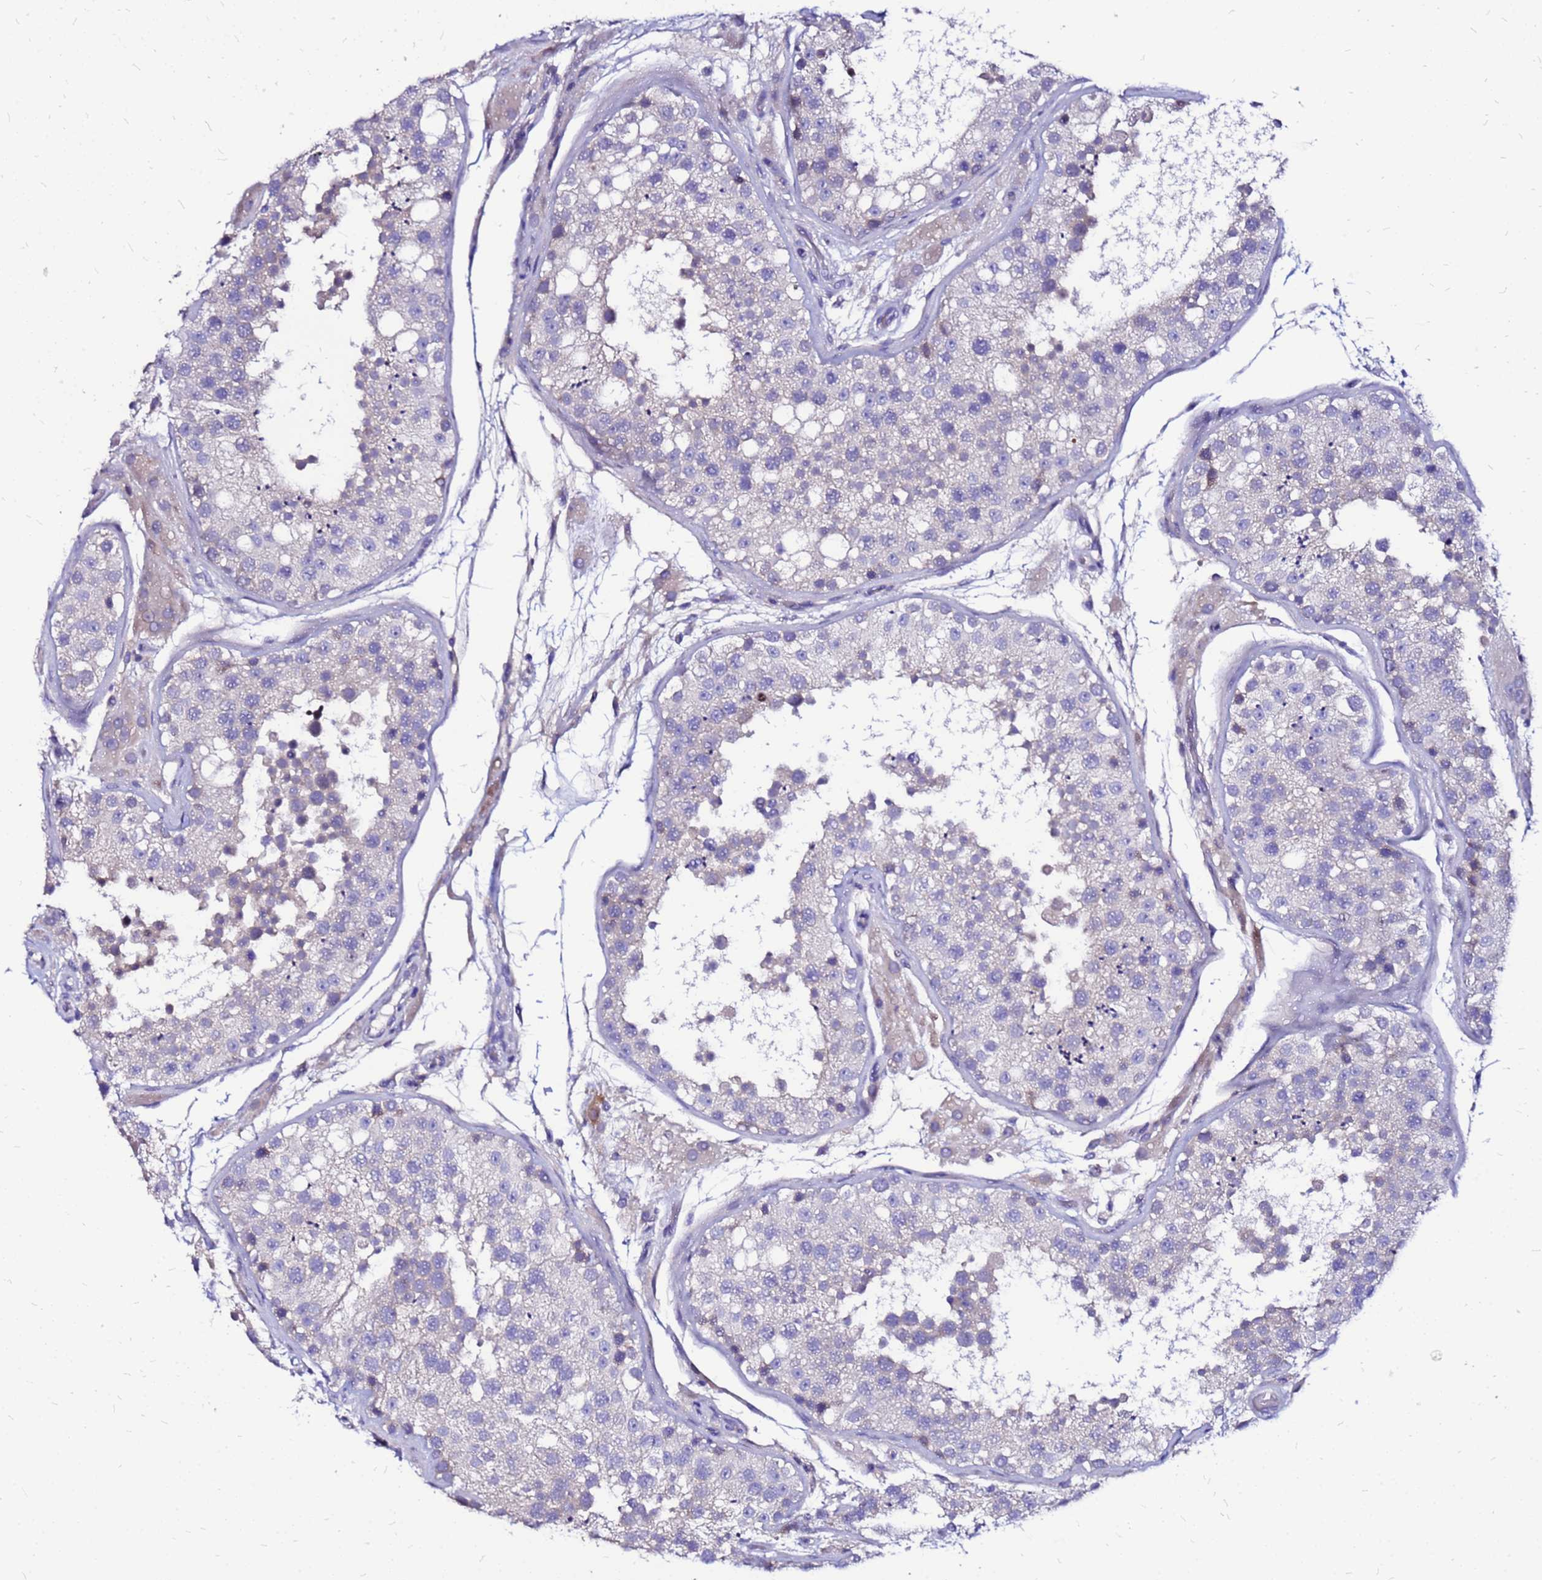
{"staining": {"intensity": "negative", "quantity": "none", "location": "none"}, "tissue": "testis", "cell_type": "Cells in seminiferous ducts", "image_type": "normal", "snomed": [{"axis": "morphology", "description": "Normal tissue, NOS"}, {"axis": "topography", "description": "Testis"}], "caption": "Testis stained for a protein using IHC exhibits no positivity cells in seminiferous ducts.", "gene": "ARHGEF35", "patient": {"sex": "male", "age": 26}}